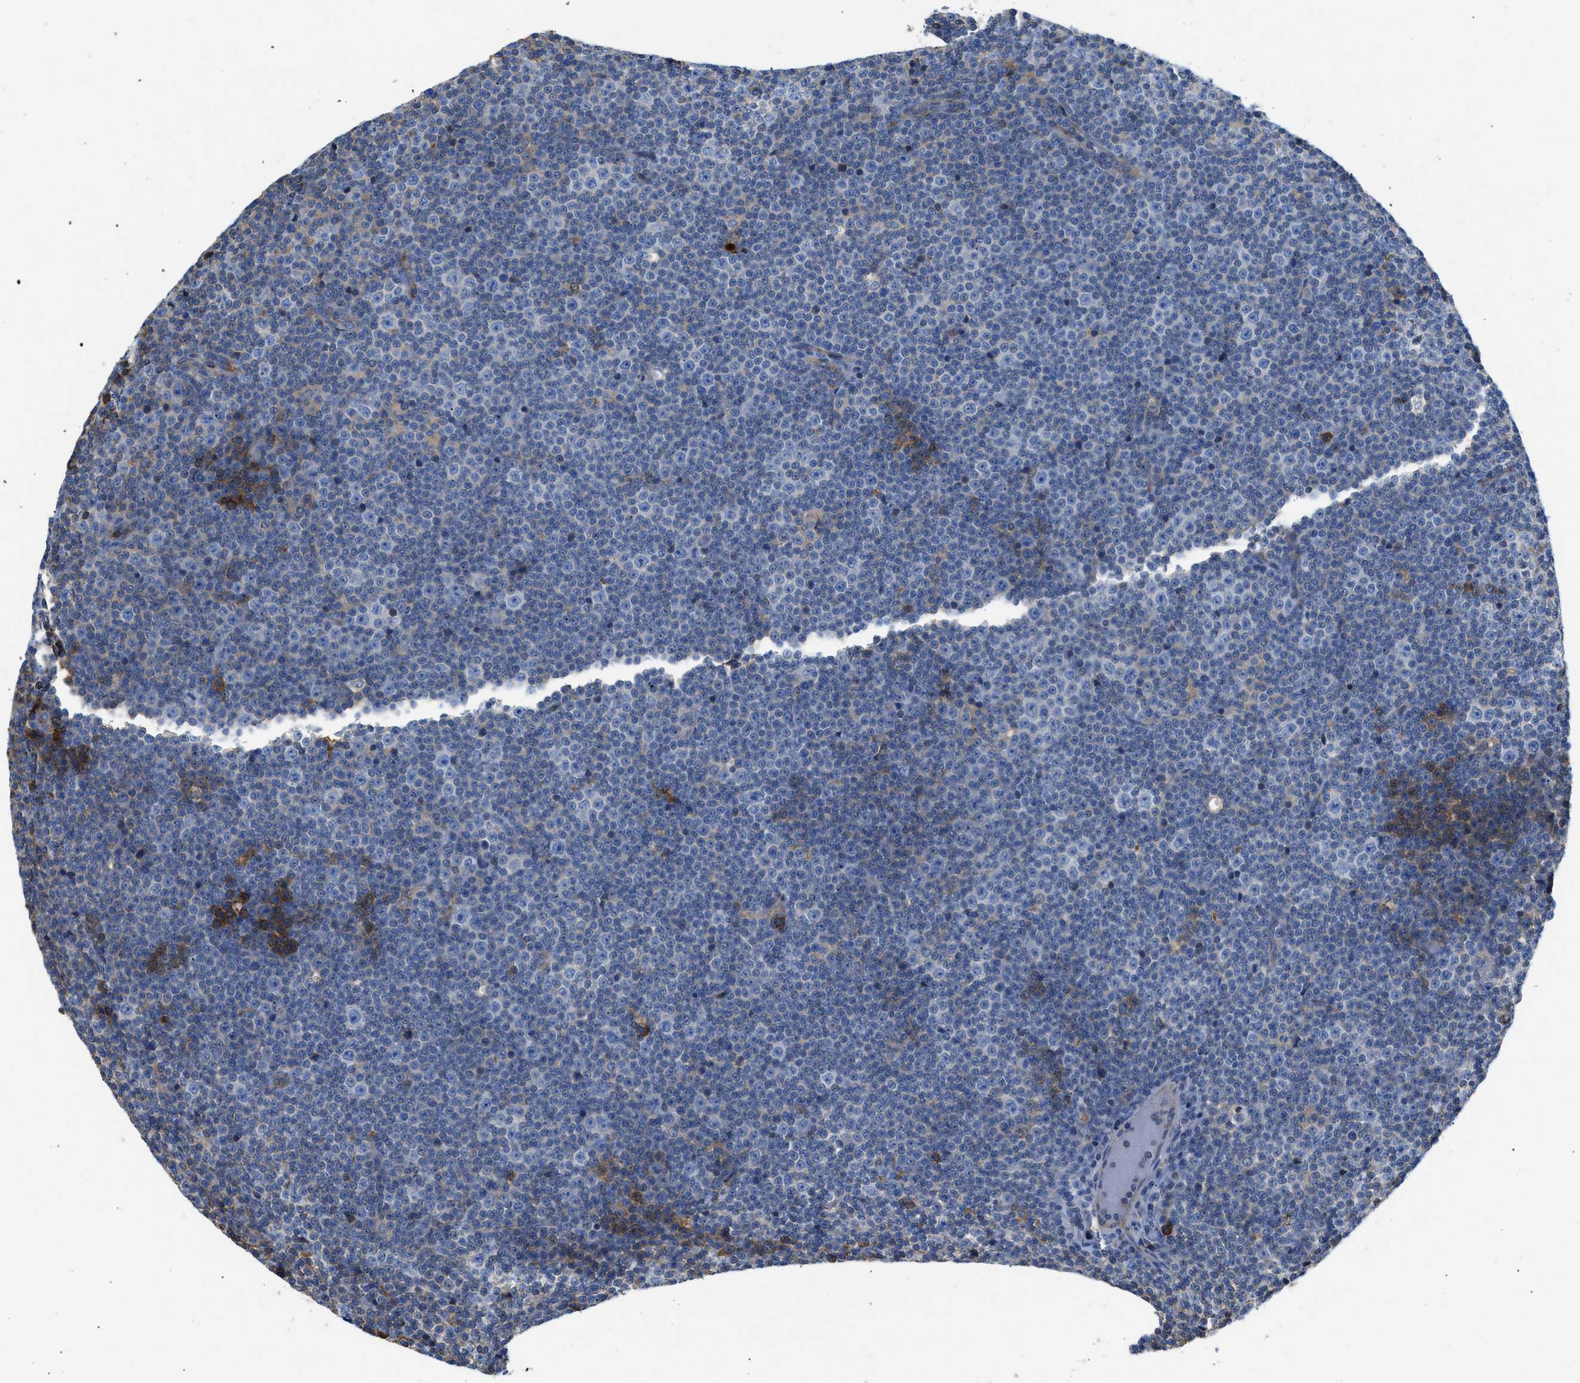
{"staining": {"intensity": "negative", "quantity": "none", "location": "none"}, "tissue": "lymphoma", "cell_type": "Tumor cells", "image_type": "cancer", "snomed": [{"axis": "morphology", "description": "Malignant lymphoma, non-Hodgkin's type, Low grade"}, {"axis": "topography", "description": "Lymph node"}], "caption": "There is no significant positivity in tumor cells of malignant lymphoma, non-Hodgkin's type (low-grade).", "gene": "ATP6V0D1", "patient": {"sex": "female", "age": 67}}